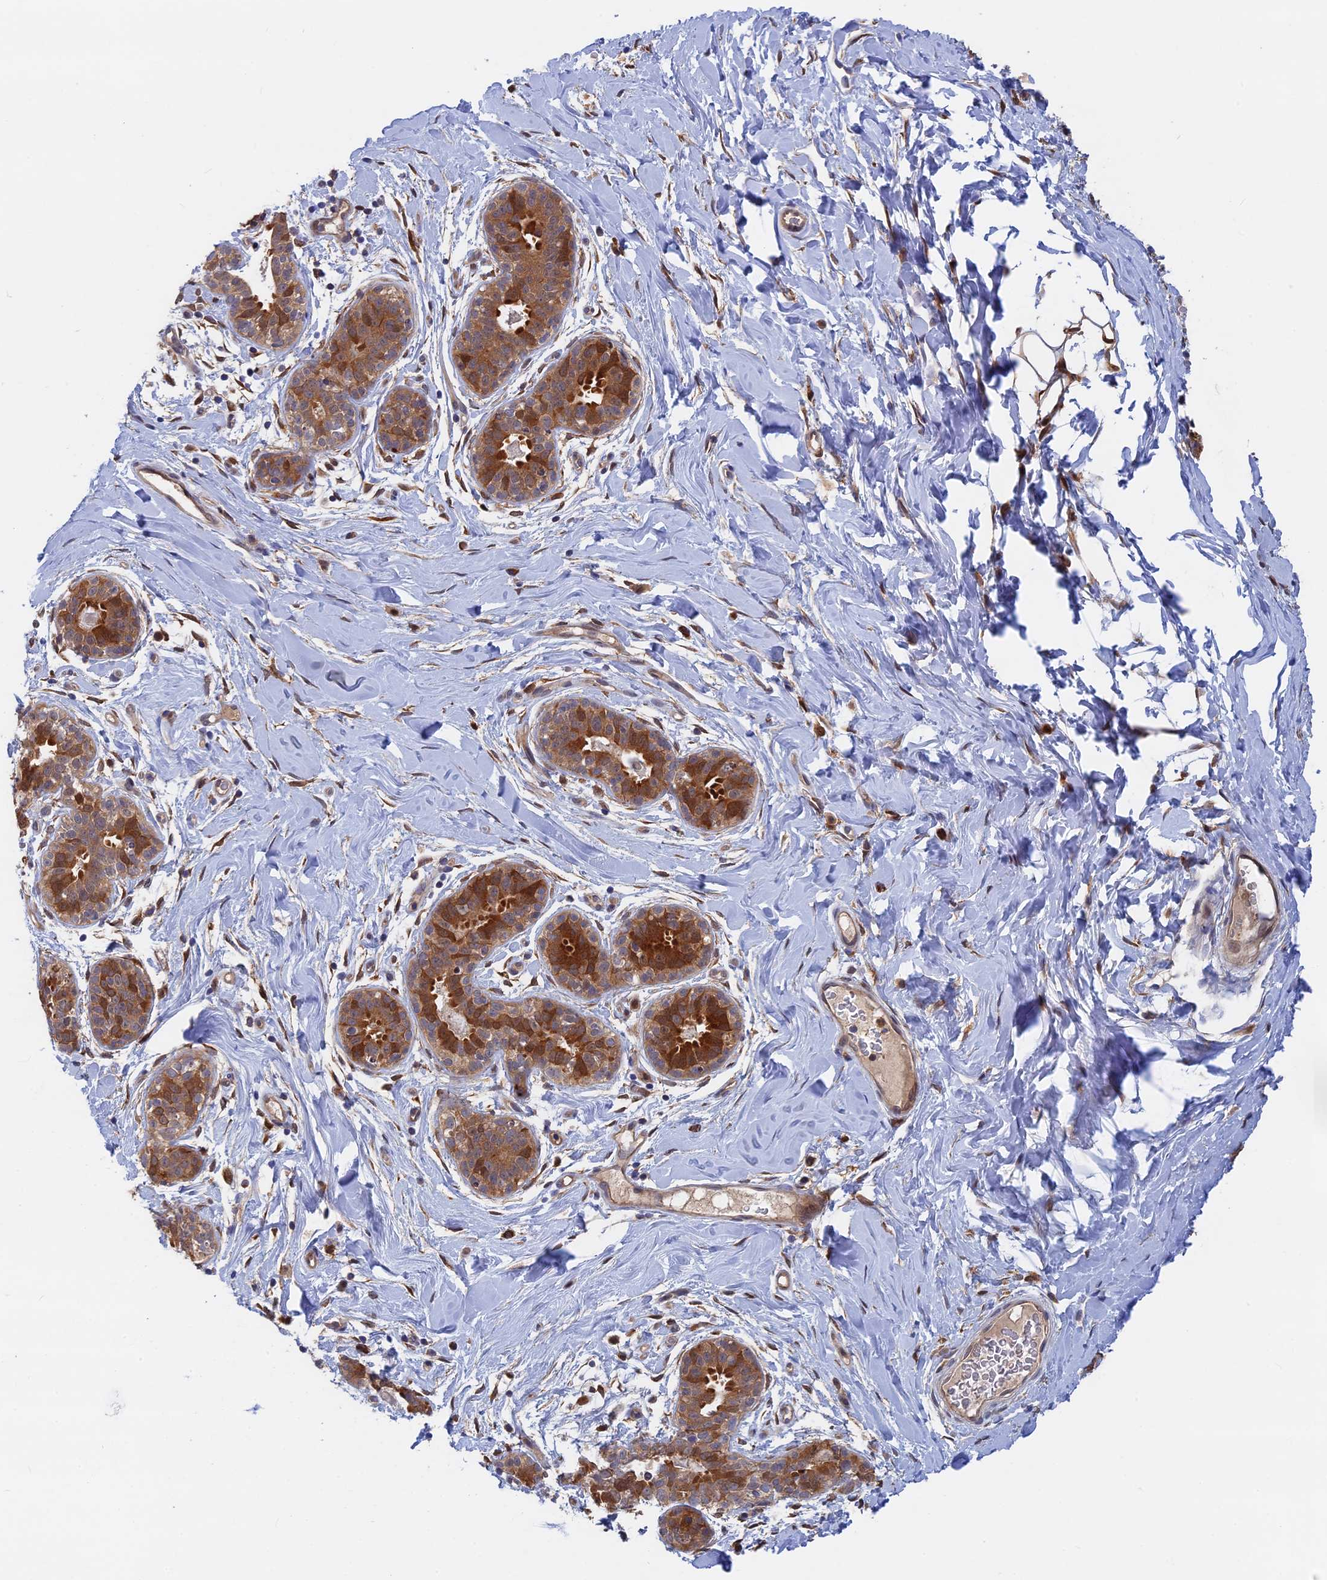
{"staining": {"intensity": "weak", "quantity": "25%-75%", "location": "cytoplasmic/membranous"}, "tissue": "adipose tissue", "cell_type": "Adipocytes", "image_type": "normal", "snomed": [{"axis": "morphology", "description": "Normal tissue, NOS"}, {"axis": "topography", "description": "Breast"}], "caption": "IHC staining of normal adipose tissue, which displays low levels of weak cytoplasmic/membranous positivity in approximately 25%-75% of adipocytes indicating weak cytoplasmic/membranous protein staining. The staining was performed using DAB (brown) for protein detection and nuclei were counterstained in hematoxylin (blue).", "gene": "BLVRA", "patient": {"sex": "female", "age": 26}}